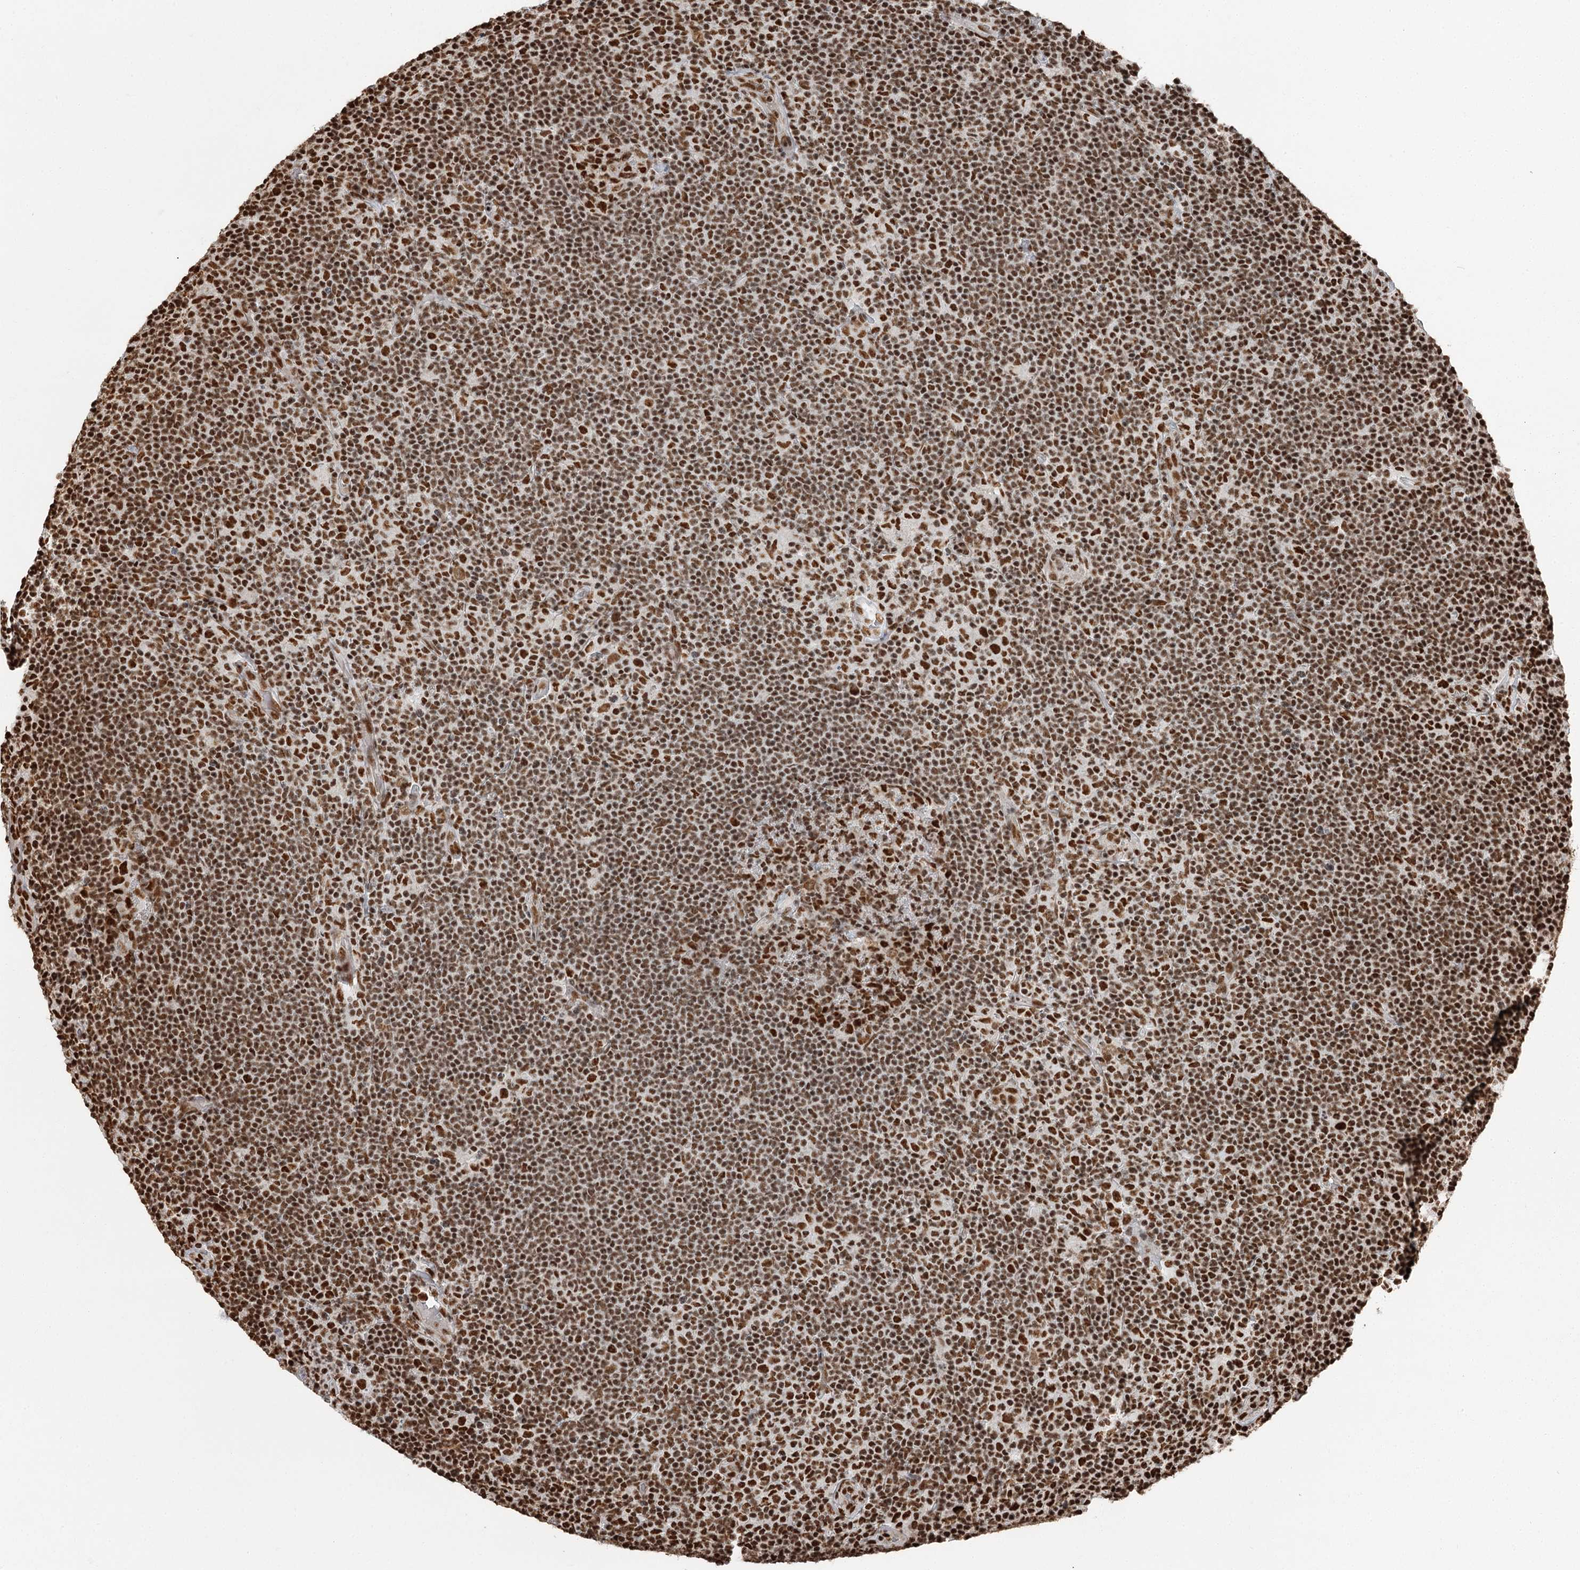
{"staining": {"intensity": "strong", "quantity": ">75%", "location": "nuclear"}, "tissue": "lymphoma", "cell_type": "Tumor cells", "image_type": "cancer", "snomed": [{"axis": "morphology", "description": "Hodgkin's disease, NOS"}, {"axis": "topography", "description": "Lymph node"}], "caption": "Strong nuclear staining for a protein is appreciated in approximately >75% of tumor cells of lymphoma using immunohistochemistry.", "gene": "RBBP7", "patient": {"sex": "female", "age": 57}}